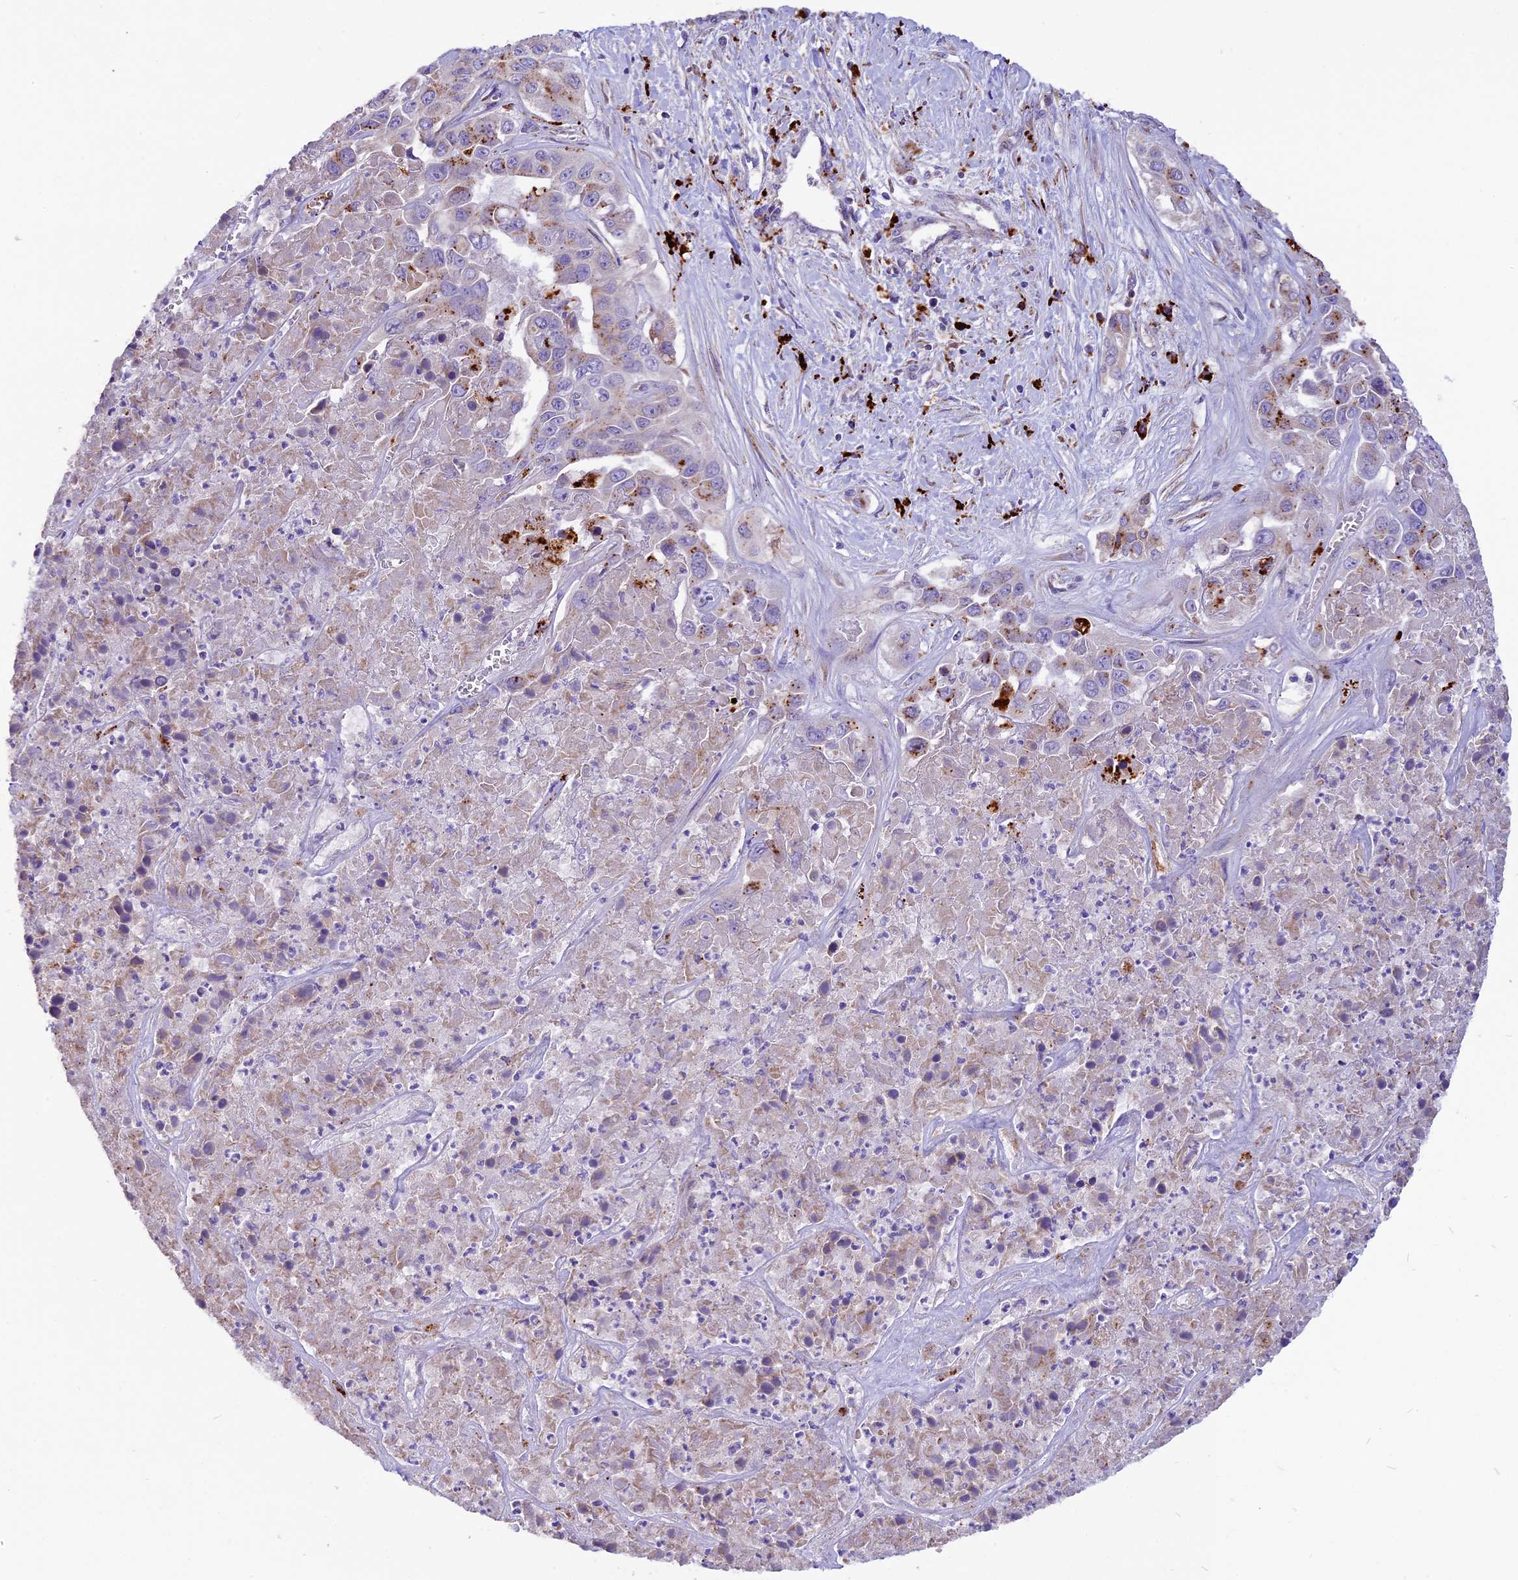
{"staining": {"intensity": "moderate", "quantity": "25%-75%", "location": "cytoplasmic/membranous"}, "tissue": "liver cancer", "cell_type": "Tumor cells", "image_type": "cancer", "snomed": [{"axis": "morphology", "description": "Cholangiocarcinoma"}, {"axis": "topography", "description": "Liver"}], "caption": "A brown stain shows moderate cytoplasmic/membranous staining of a protein in liver cancer (cholangiocarcinoma) tumor cells. Using DAB (brown) and hematoxylin (blue) stains, captured at high magnification using brightfield microscopy.", "gene": "THRSP", "patient": {"sex": "female", "age": 52}}